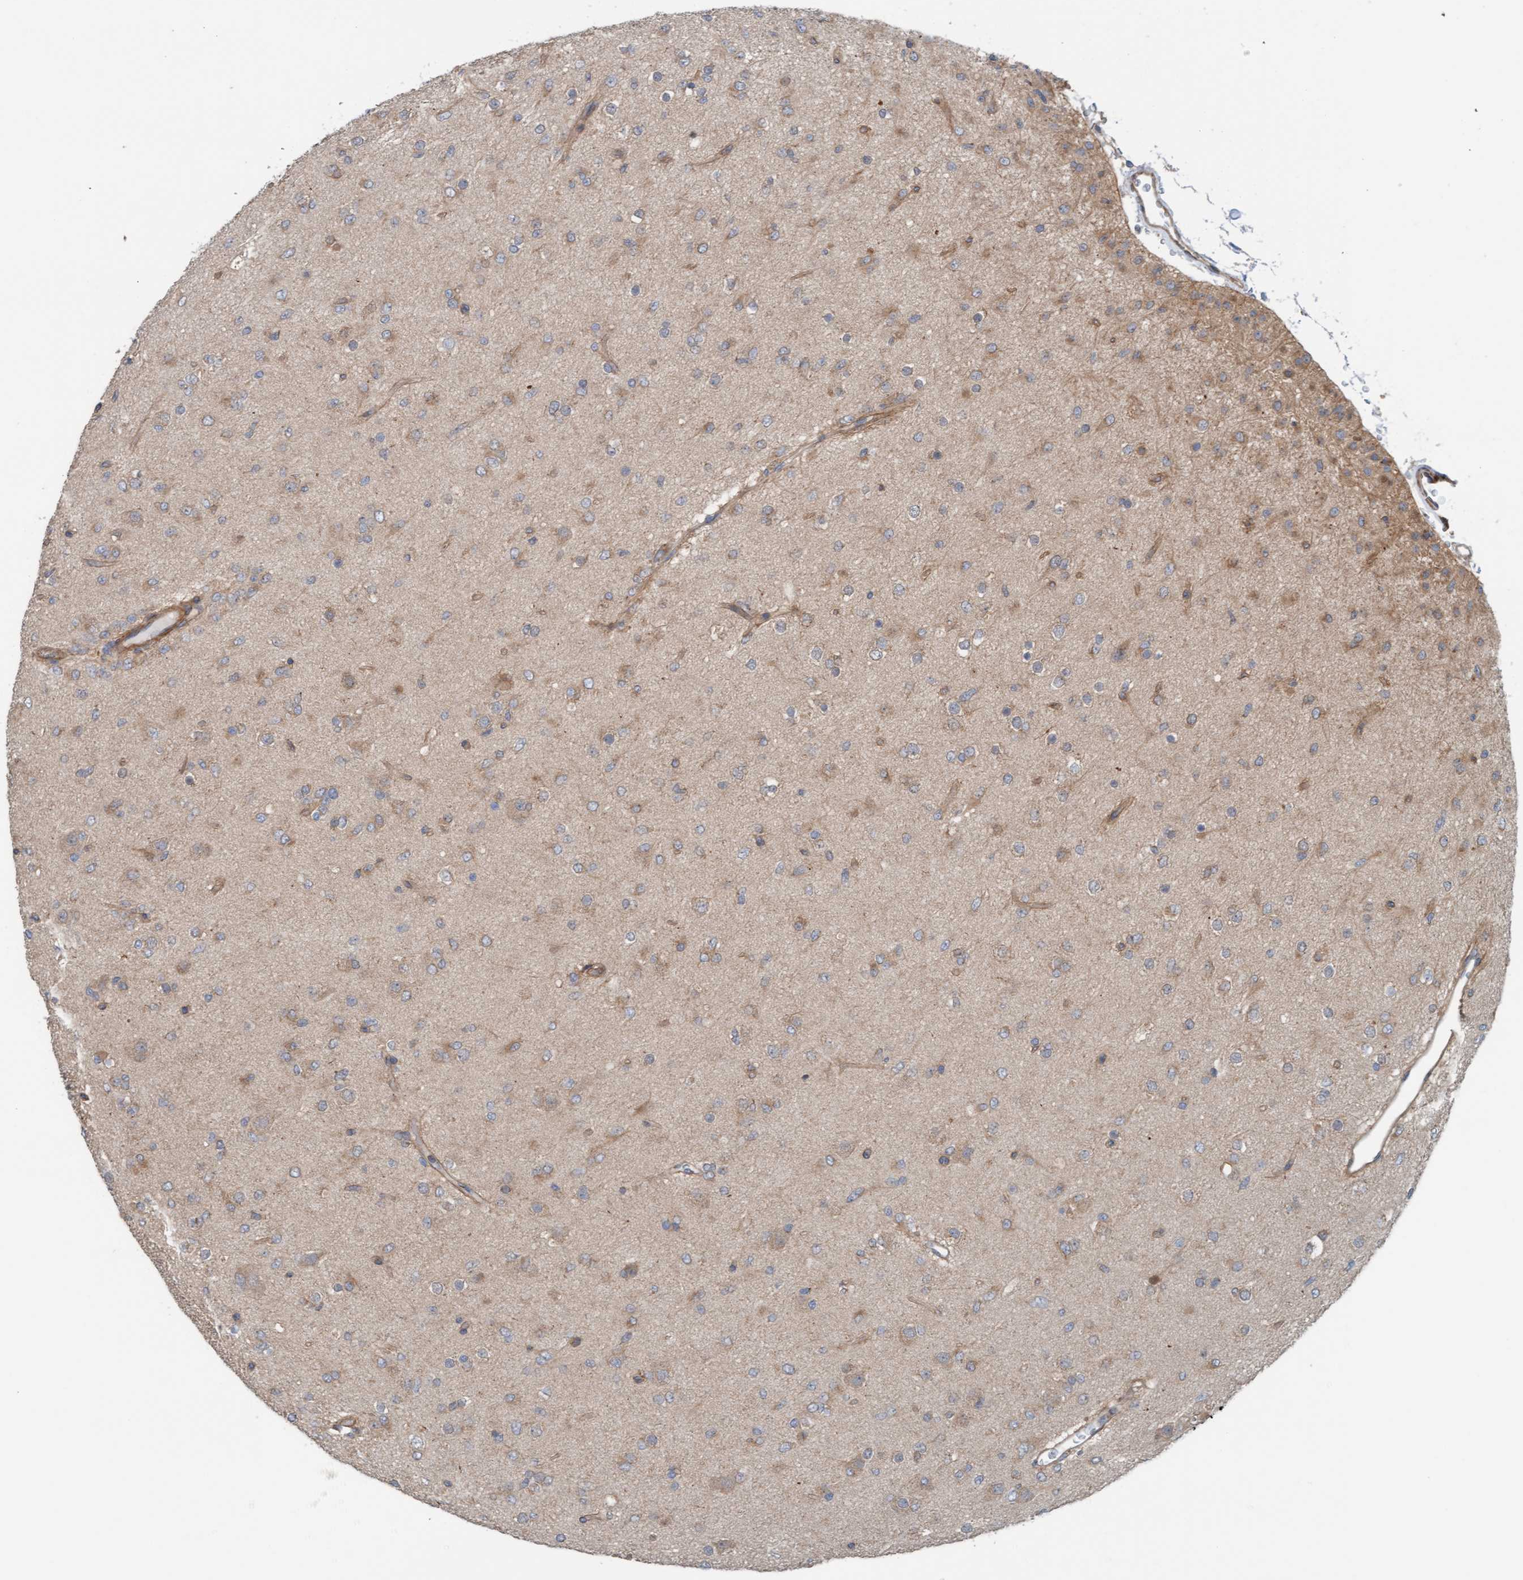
{"staining": {"intensity": "weak", "quantity": "25%-75%", "location": "cytoplasmic/membranous"}, "tissue": "glioma", "cell_type": "Tumor cells", "image_type": "cancer", "snomed": [{"axis": "morphology", "description": "Glioma, malignant, Low grade"}, {"axis": "topography", "description": "Brain"}], "caption": "Tumor cells reveal low levels of weak cytoplasmic/membranous positivity in approximately 25%-75% of cells in human glioma. (DAB (3,3'-diaminobenzidine) IHC with brightfield microscopy, high magnification).", "gene": "UBAP1", "patient": {"sex": "male", "age": 65}}